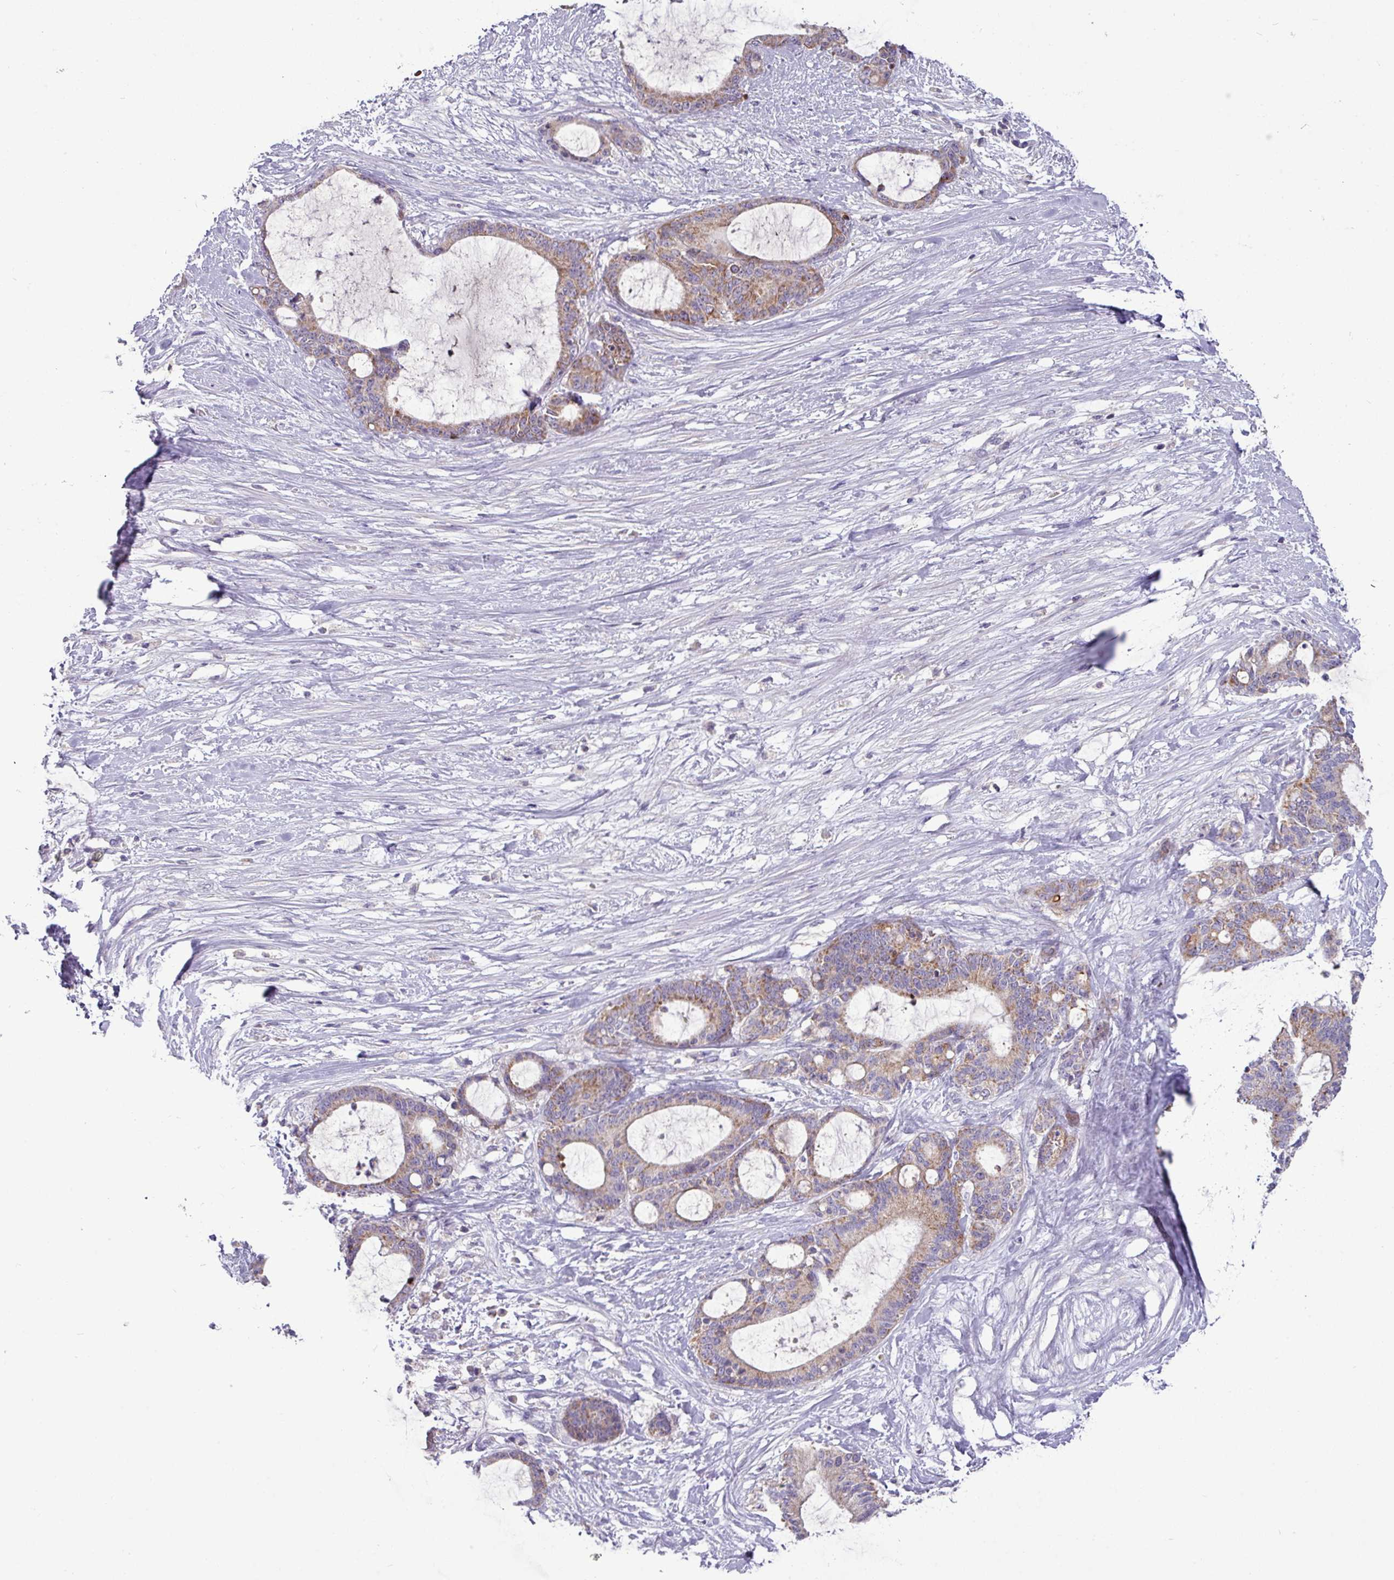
{"staining": {"intensity": "moderate", "quantity": "25%-75%", "location": "cytoplasmic/membranous"}, "tissue": "liver cancer", "cell_type": "Tumor cells", "image_type": "cancer", "snomed": [{"axis": "morphology", "description": "Normal tissue, NOS"}, {"axis": "morphology", "description": "Cholangiocarcinoma"}, {"axis": "topography", "description": "Liver"}, {"axis": "topography", "description": "Peripheral nerve tissue"}], "caption": "Human liver cancer (cholangiocarcinoma) stained with a protein marker demonstrates moderate staining in tumor cells.", "gene": "TRAPPC1", "patient": {"sex": "female", "age": 73}}